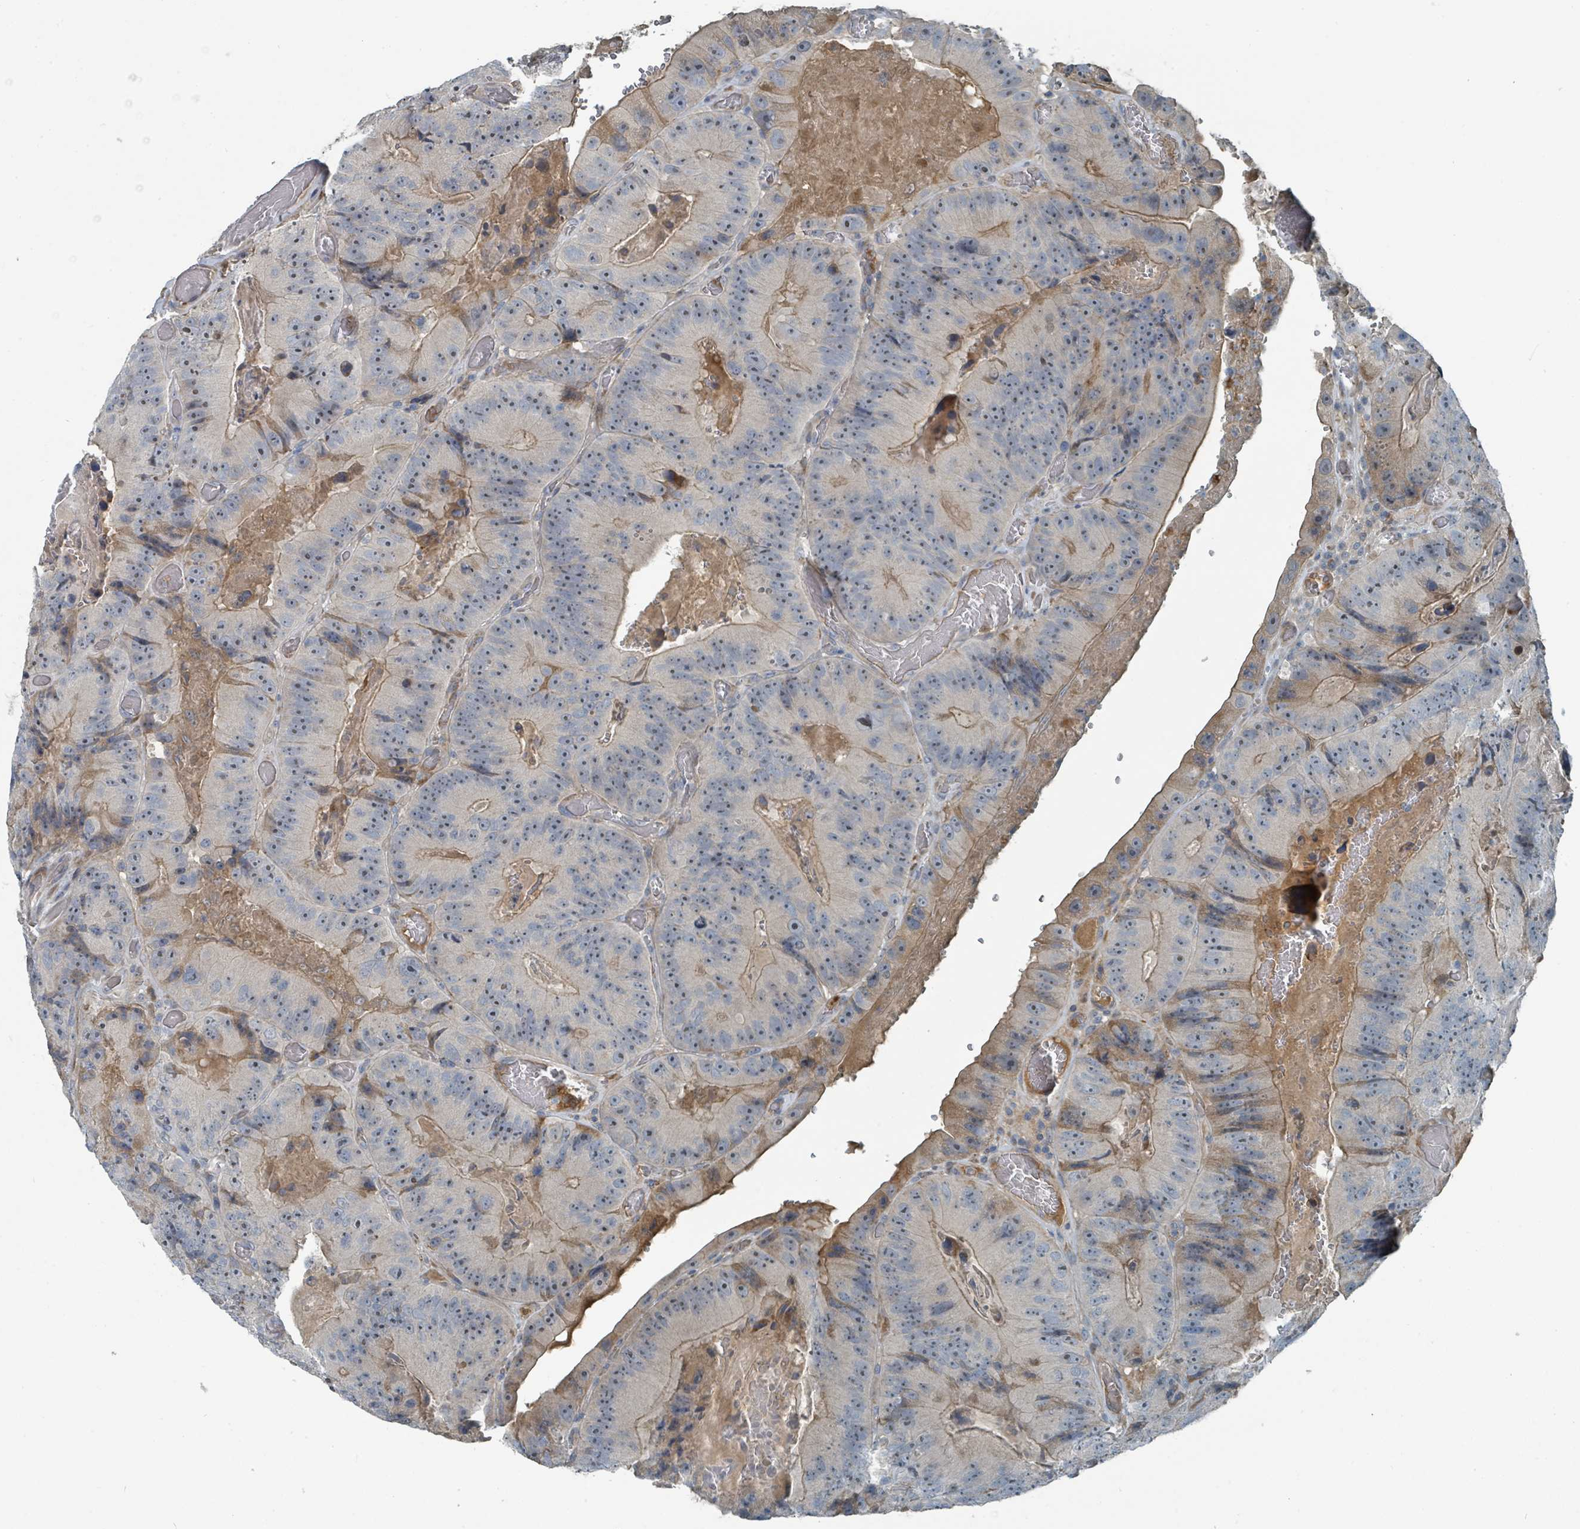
{"staining": {"intensity": "weak", "quantity": "25%-75%", "location": "cytoplasmic/membranous"}, "tissue": "colorectal cancer", "cell_type": "Tumor cells", "image_type": "cancer", "snomed": [{"axis": "morphology", "description": "Adenocarcinoma, NOS"}, {"axis": "topography", "description": "Colon"}], "caption": "Immunohistochemical staining of human adenocarcinoma (colorectal) demonstrates low levels of weak cytoplasmic/membranous expression in about 25%-75% of tumor cells.", "gene": "SLC44A5", "patient": {"sex": "female", "age": 86}}